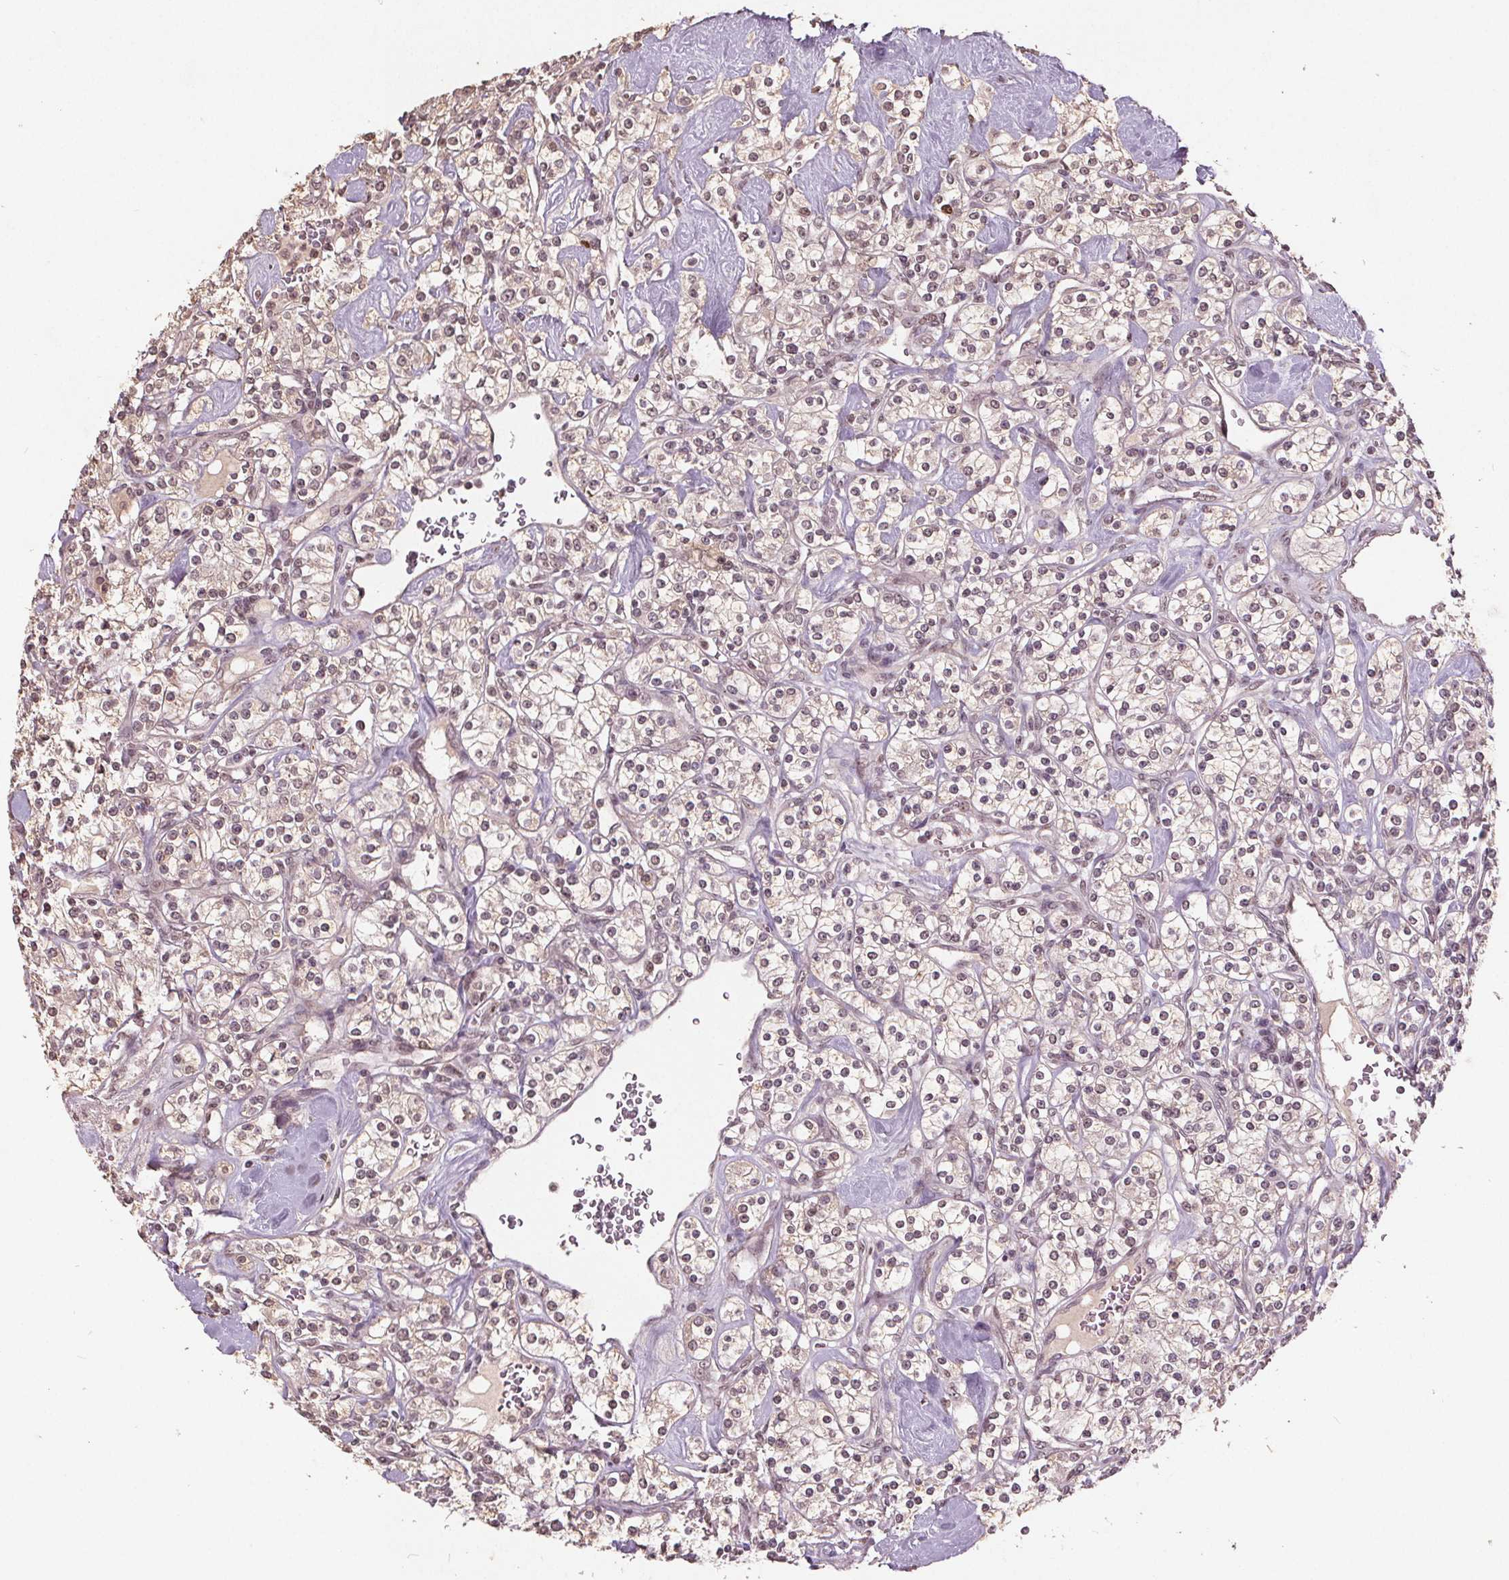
{"staining": {"intensity": "weak", "quantity": "25%-75%", "location": "cytoplasmic/membranous,nuclear"}, "tissue": "renal cancer", "cell_type": "Tumor cells", "image_type": "cancer", "snomed": [{"axis": "morphology", "description": "Adenocarcinoma, NOS"}, {"axis": "topography", "description": "Kidney"}], "caption": "A low amount of weak cytoplasmic/membranous and nuclear staining is identified in approximately 25%-75% of tumor cells in renal cancer tissue.", "gene": "DNMT3B", "patient": {"sex": "male", "age": 77}}